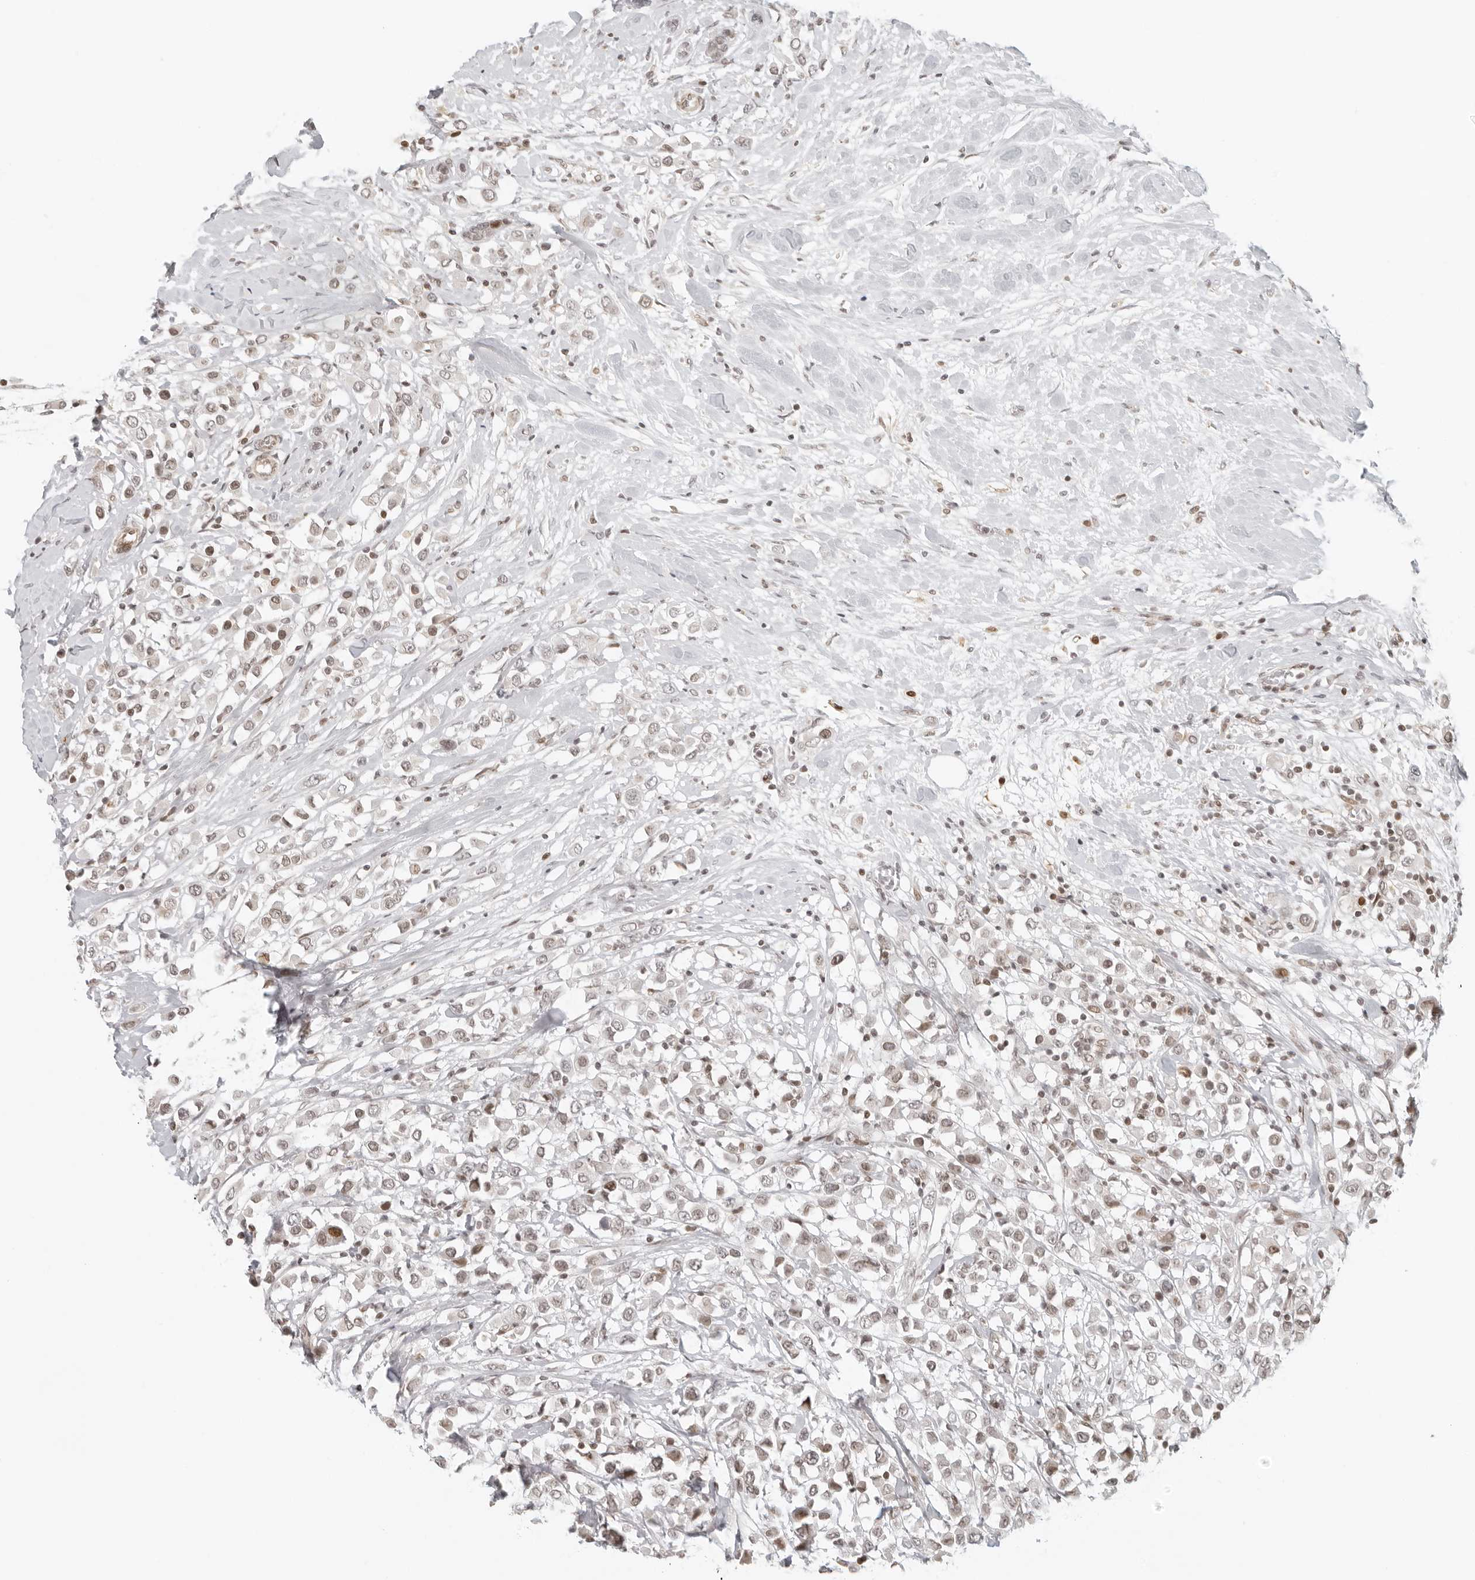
{"staining": {"intensity": "weak", "quantity": "25%-75%", "location": "nuclear"}, "tissue": "breast cancer", "cell_type": "Tumor cells", "image_type": "cancer", "snomed": [{"axis": "morphology", "description": "Duct carcinoma"}, {"axis": "topography", "description": "Breast"}], "caption": "Tumor cells reveal low levels of weak nuclear staining in approximately 25%-75% of cells in breast cancer.", "gene": "ZNF407", "patient": {"sex": "female", "age": 61}}